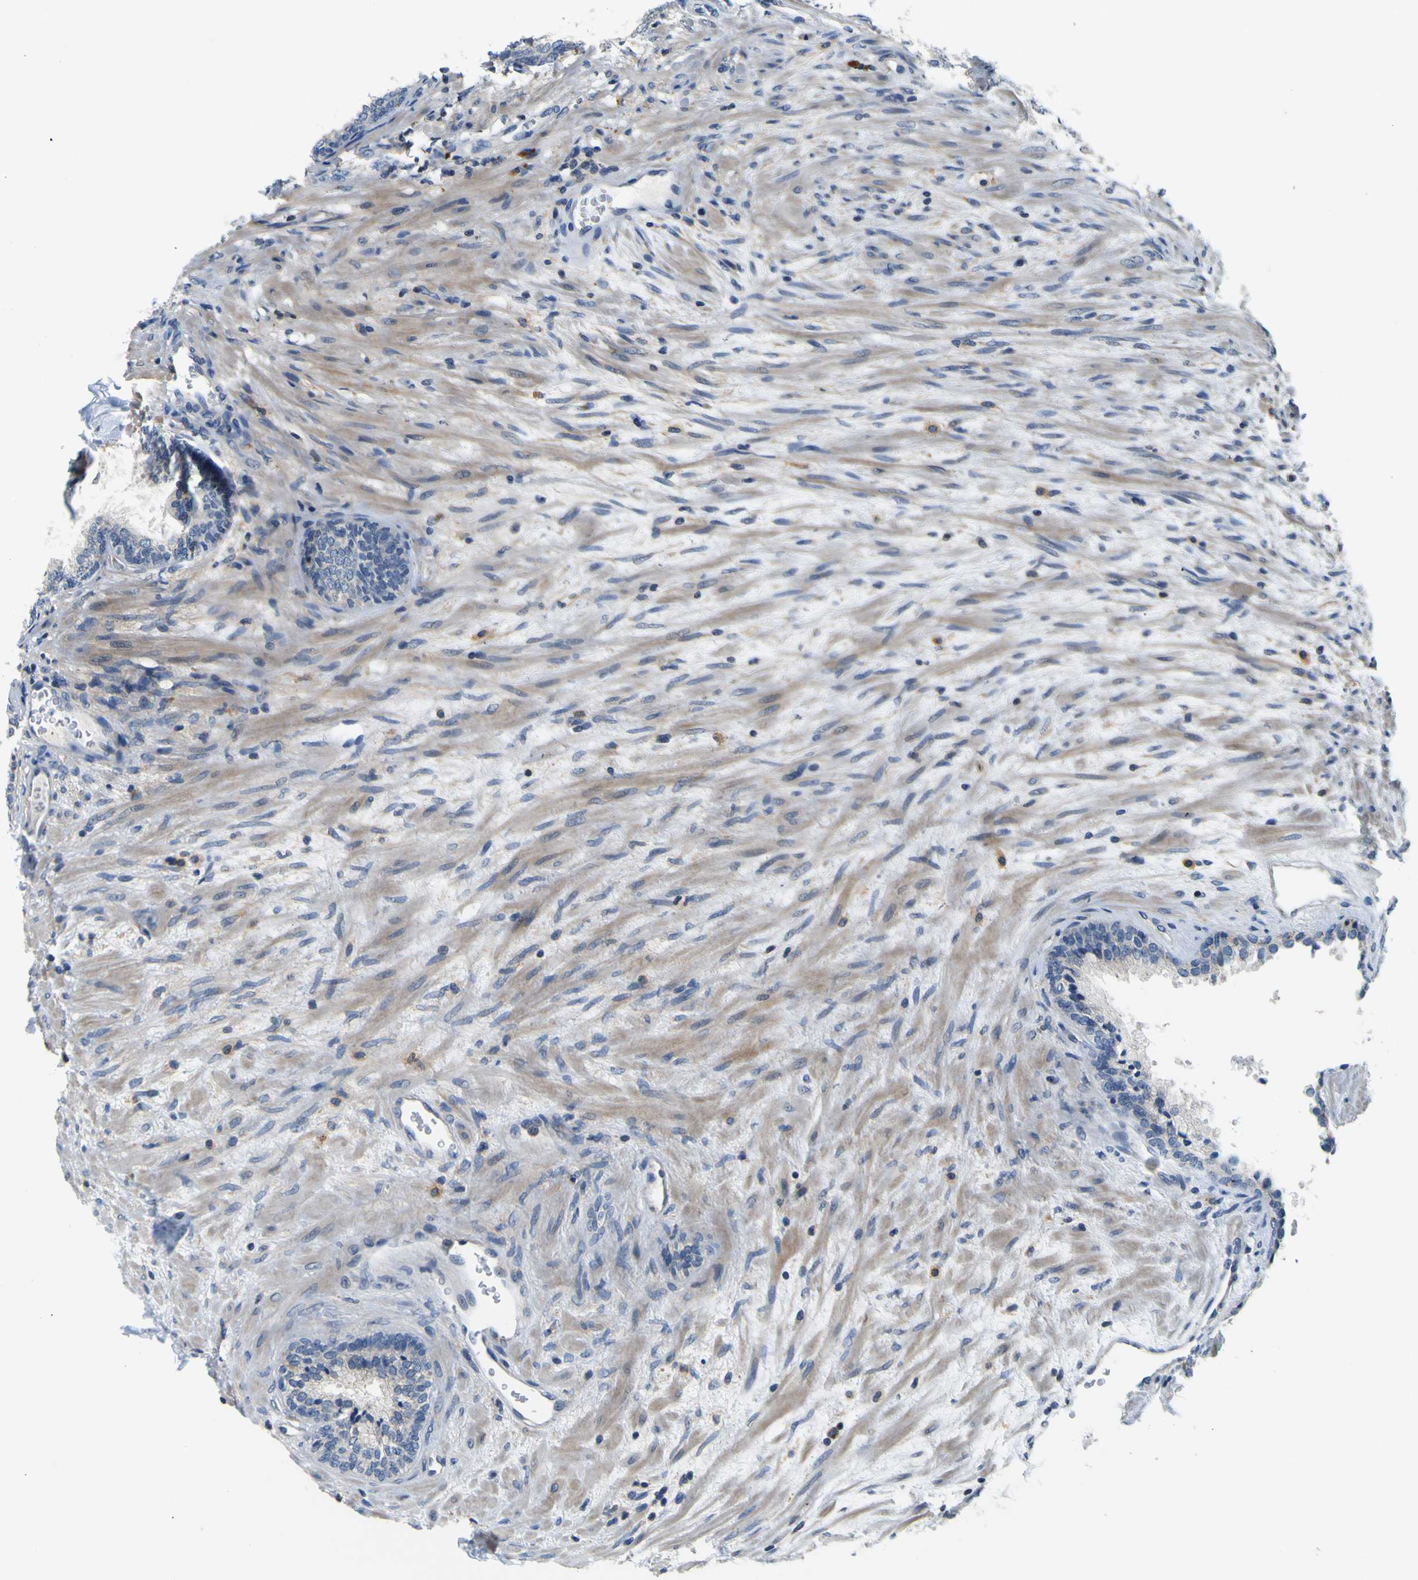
{"staining": {"intensity": "negative", "quantity": "none", "location": "none"}, "tissue": "prostate", "cell_type": "Glandular cells", "image_type": "normal", "snomed": [{"axis": "morphology", "description": "Normal tissue, NOS"}, {"axis": "topography", "description": "Prostate"}], "caption": "Photomicrograph shows no significant protein expression in glandular cells of benign prostate.", "gene": "TNIK", "patient": {"sex": "male", "age": 76}}